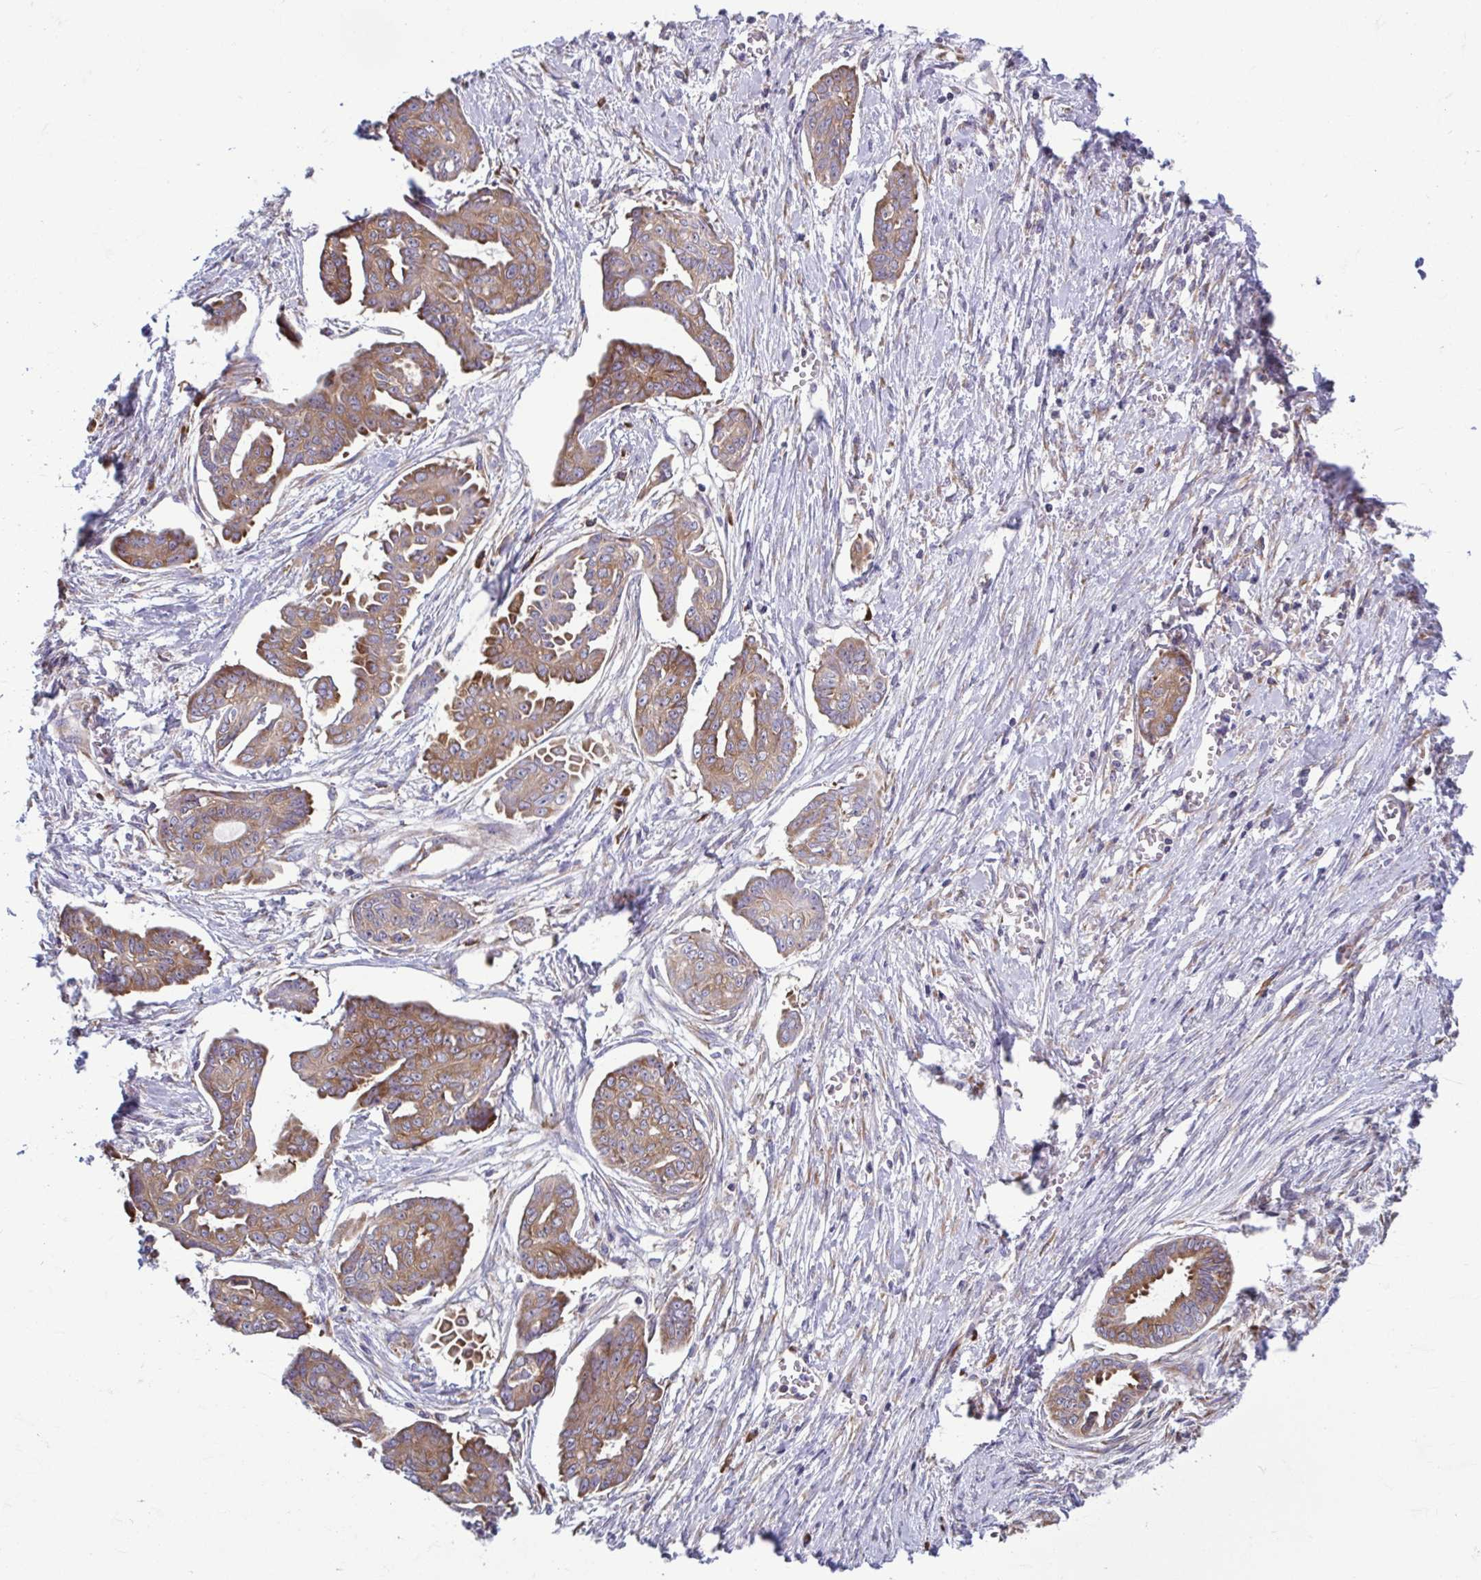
{"staining": {"intensity": "moderate", "quantity": ">75%", "location": "cytoplasmic/membranous"}, "tissue": "ovarian cancer", "cell_type": "Tumor cells", "image_type": "cancer", "snomed": [{"axis": "morphology", "description": "Cystadenocarcinoma, serous, NOS"}, {"axis": "topography", "description": "Ovary"}], "caption": "Immunohistochemistry (IHC) (DAB) staining of serous cystadenocarcinoma (ovarian) displays moderate cytoplasmic/membranous protein staining in about >75% of tumor cells.", "gene": "RPS16", "patient": {"sex": "female", "age": 71}}